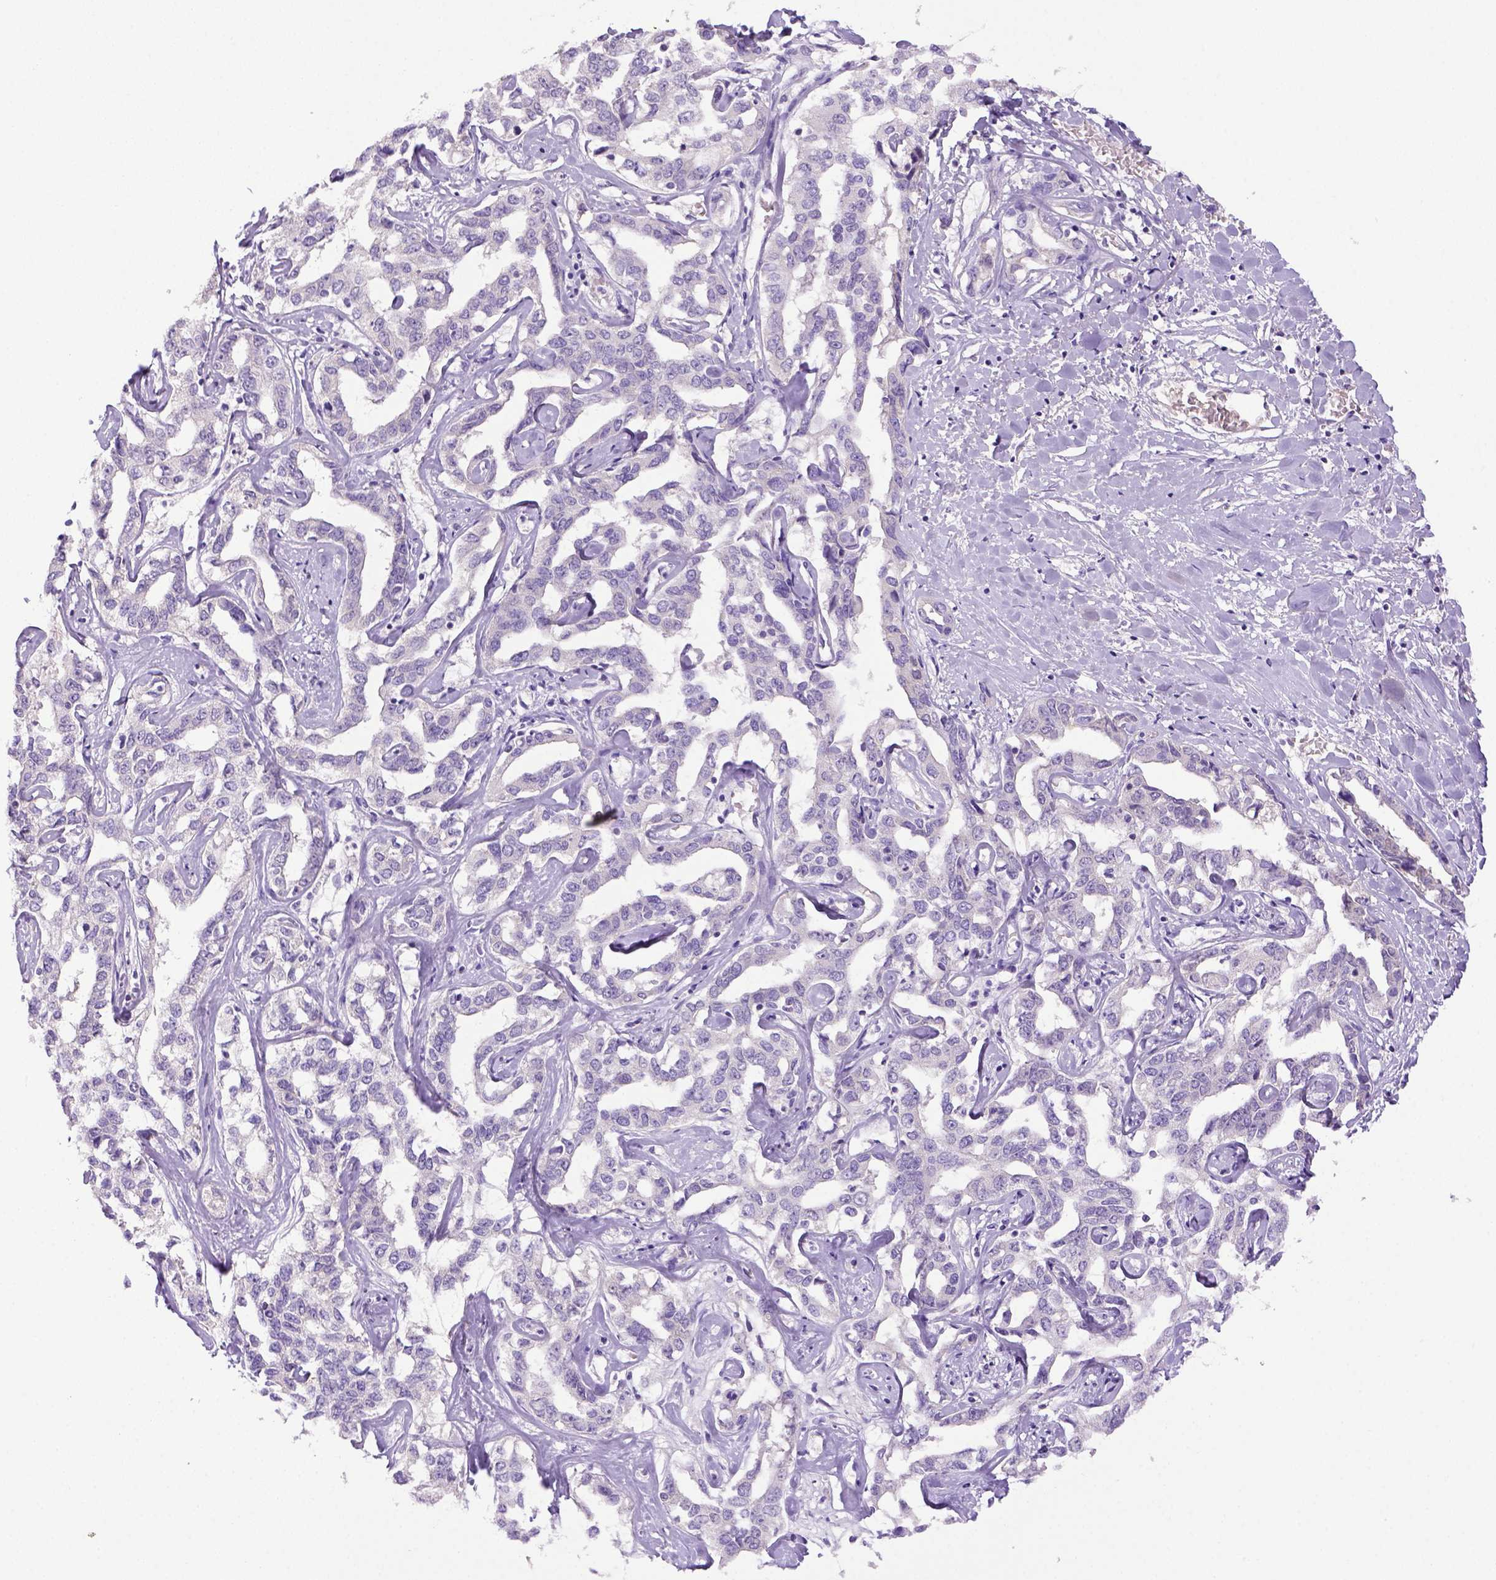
{"staining": {"intensity": "negative", "quantity": "none", "location": "none"}, "tissue": "liver cancer", "cell_type": "Tumor cells", "image_type": "cancer", "snomed": [{"axis": "morphology", "description": "Cholangiocarcinoma"}, {"axis": "topography", "description": "Liver"}], "caption": "This is an IHC image of cholangiocarcinoma (liver). There is no expression in tumor cells.", "gene": "ITIH4", "patient": {"sex": "male", "age": 59}}